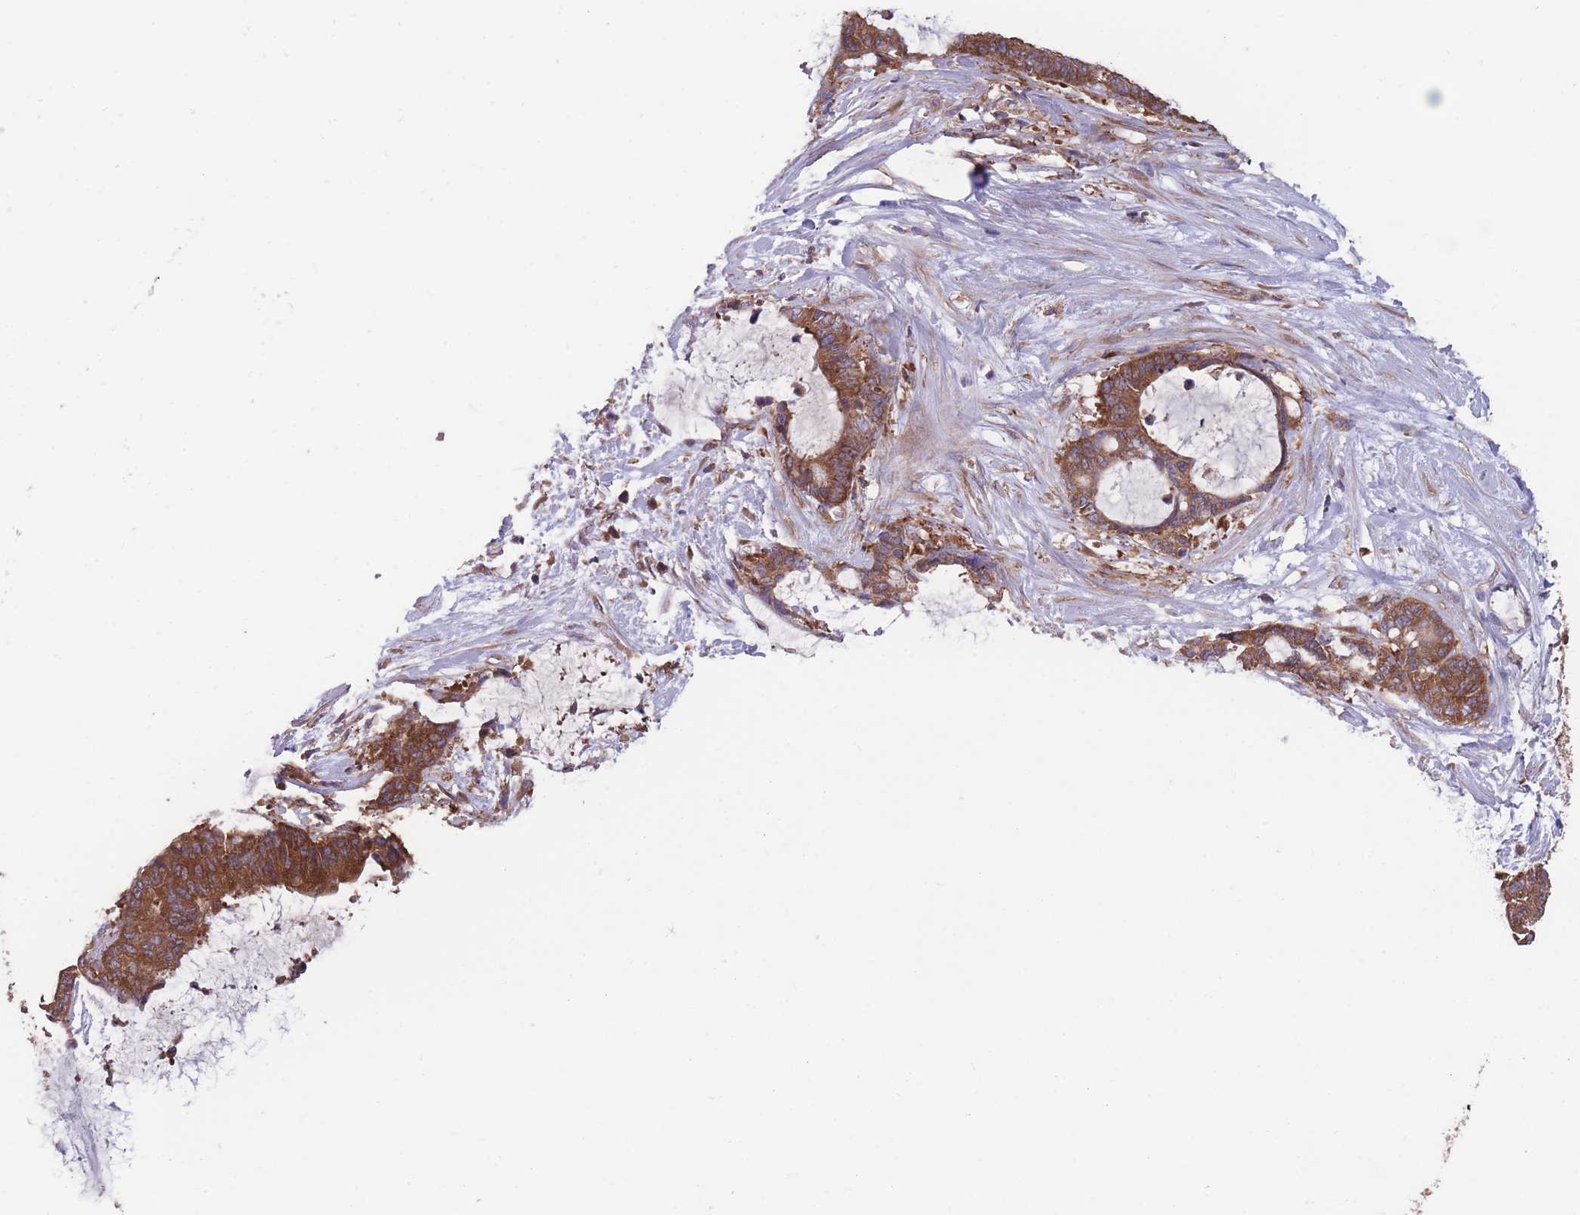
{"staining": {"intensity": "strong", "quantity": ">75%", "location": "cytoplasmic/membranous"}, "tissue": "liver cancer", "cell_type": "Tumor cells", "image_type": "cancer", "snomed": [{"axis": "morphology", "description": "Normal tissue, NOS"}, {"axis": "morphology", "description": "Cholangiocarcinoma"}, {"axis": "topography", "description": "Liver"}, {"axis": "topography", "description": "Peripheral nerve tissue"}], "caption": "Human liver cancer stained for a protein (brown) displays strong cytoplasmic/membranous positive positivity in about >75% of tumor cells.", "gene": "ZPR1", "patient": {"sex": "female", "age": 73}}